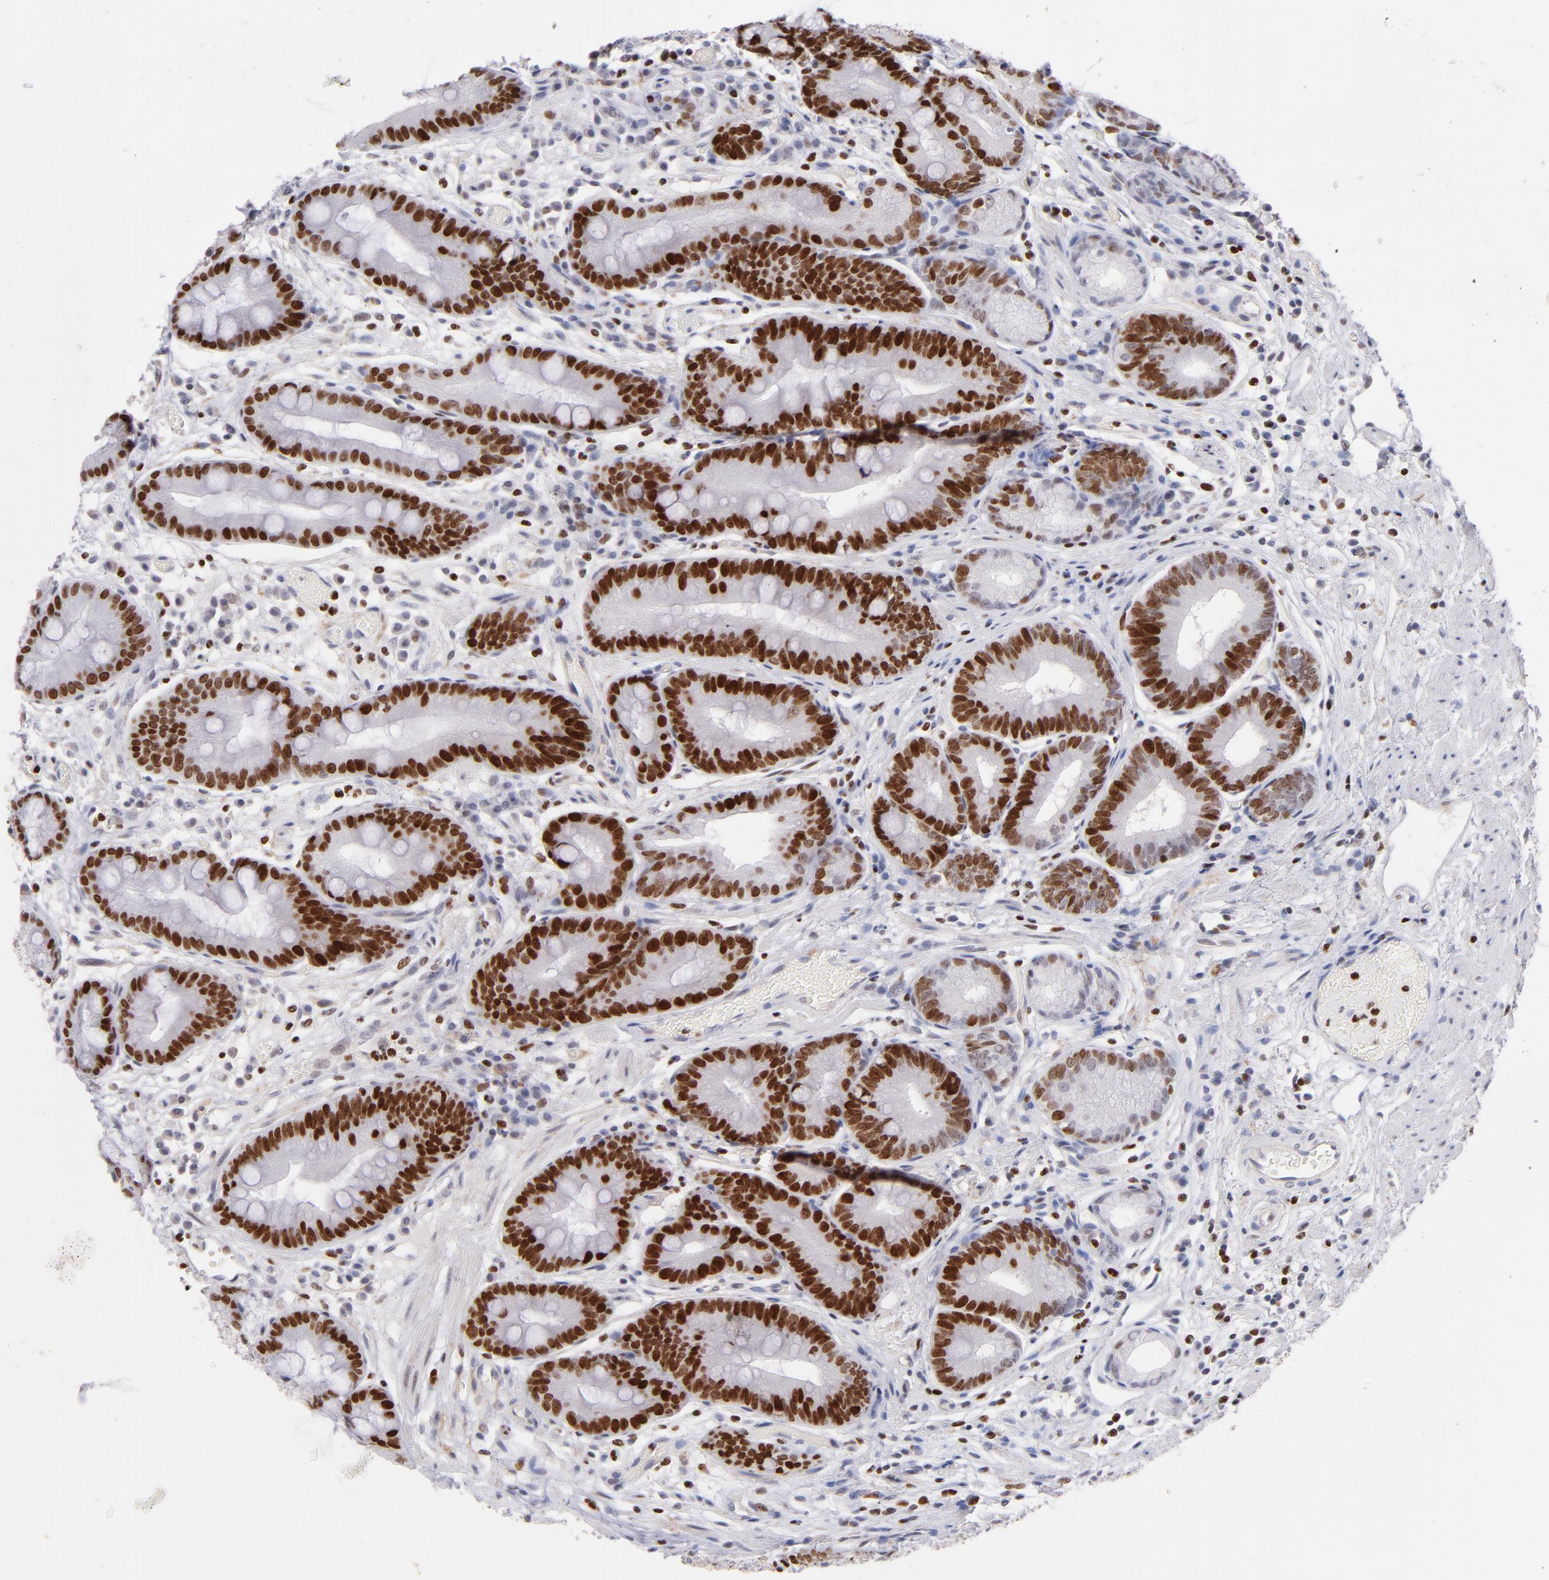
{"staining": {"intensity": "strong", "quantity": "25%-75%", "location": "nuclear"}, "tissue": "stomach", "cell_type": "Glandular cells", "image_type": "normal", "snomed": [{"axis": "morphology", "description": "Normal tissue, NOS"}, {"axis": "morphology", "description": "Inflammation, NOS"}, {"axis": "topography", "description": "Stomach, lower"}], "caption": "Glandular cells reveal high levels of strong nuclear staining in about 25%-75% of cells in unremarkable stomach. (Brightfield microscopy of DAB IHC at high magnification).", "gene": "POLA1", "patient": {"sex": "male", "age": 59}}